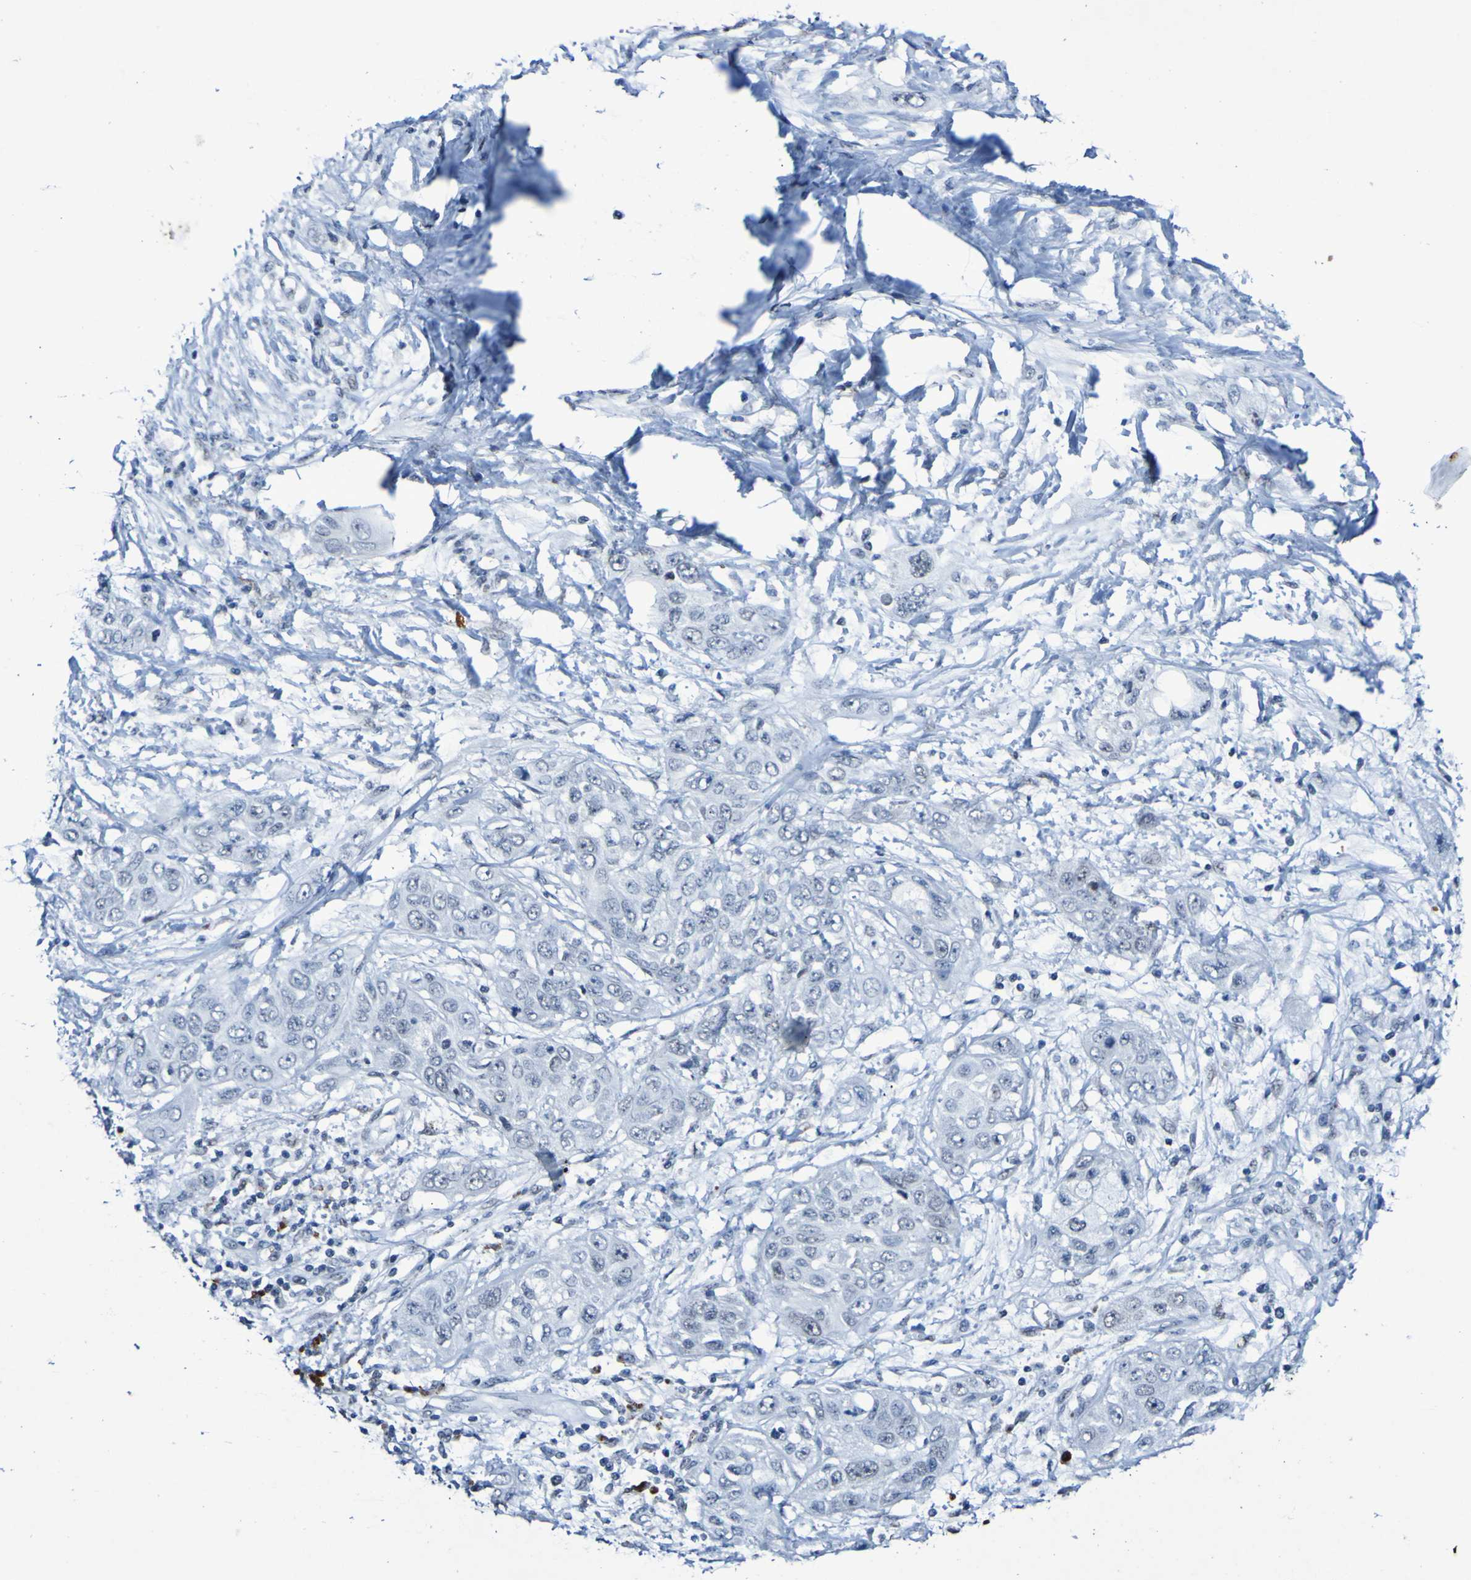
{"staining": {"intensity": "negative", "quantity": "none", "location": "none"}, "tissue": "pancreatic cancer", "cell_type": "Tumor cells", "image_type": "cancer", "snomed": [{"axis": "morphology", "description": "Adenocarcinoma, NOS"}, {"axis": "topography", "description": "Pancreas"}], "caption": "This is an immunohistochemistry photomicrograph of human pancreatic cancer. There is no expression in tumor cells.", "gene": "PCGF1", "patient": {"sex": "female", "age": 70}}